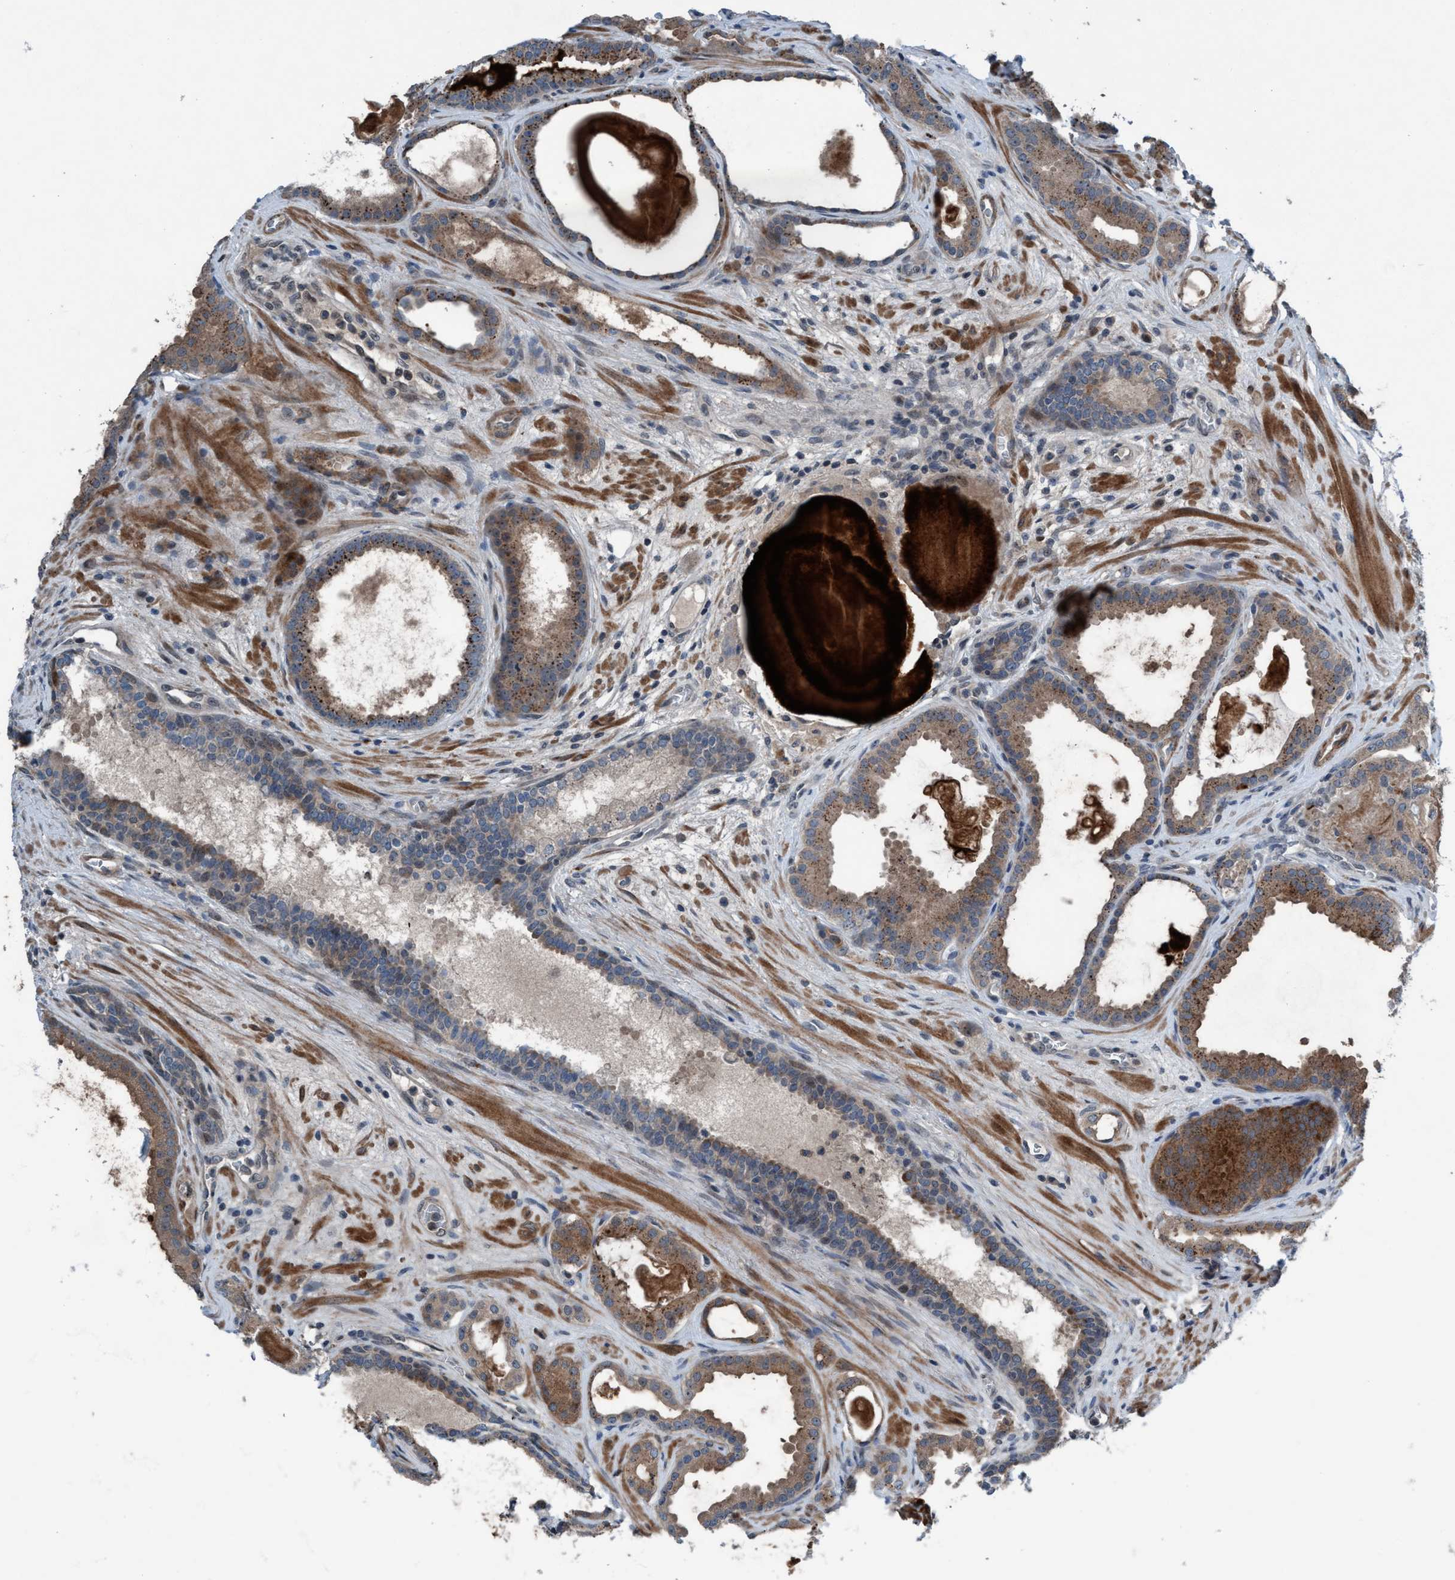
{"staining": {"intensity": "weak", "quantity": ">75%", "location": "cytoplasmic/membranous"}, "tissue": "prostate cancer", "cell_type": "Tumor cells", "image_type": "cancer", "snomed": [{"axis": "morphology", "description": "Adenocarcinoma, High grade"}, {"axis": "topography", "description": "Prostate"}], "caption": "Tumor cells show low levels of weak cytoplasmic/membranous expression in approximately >75% of cells in prostate cancer.", "gene": "NISCH", "patient": {"sex": "male", "age": 60}}